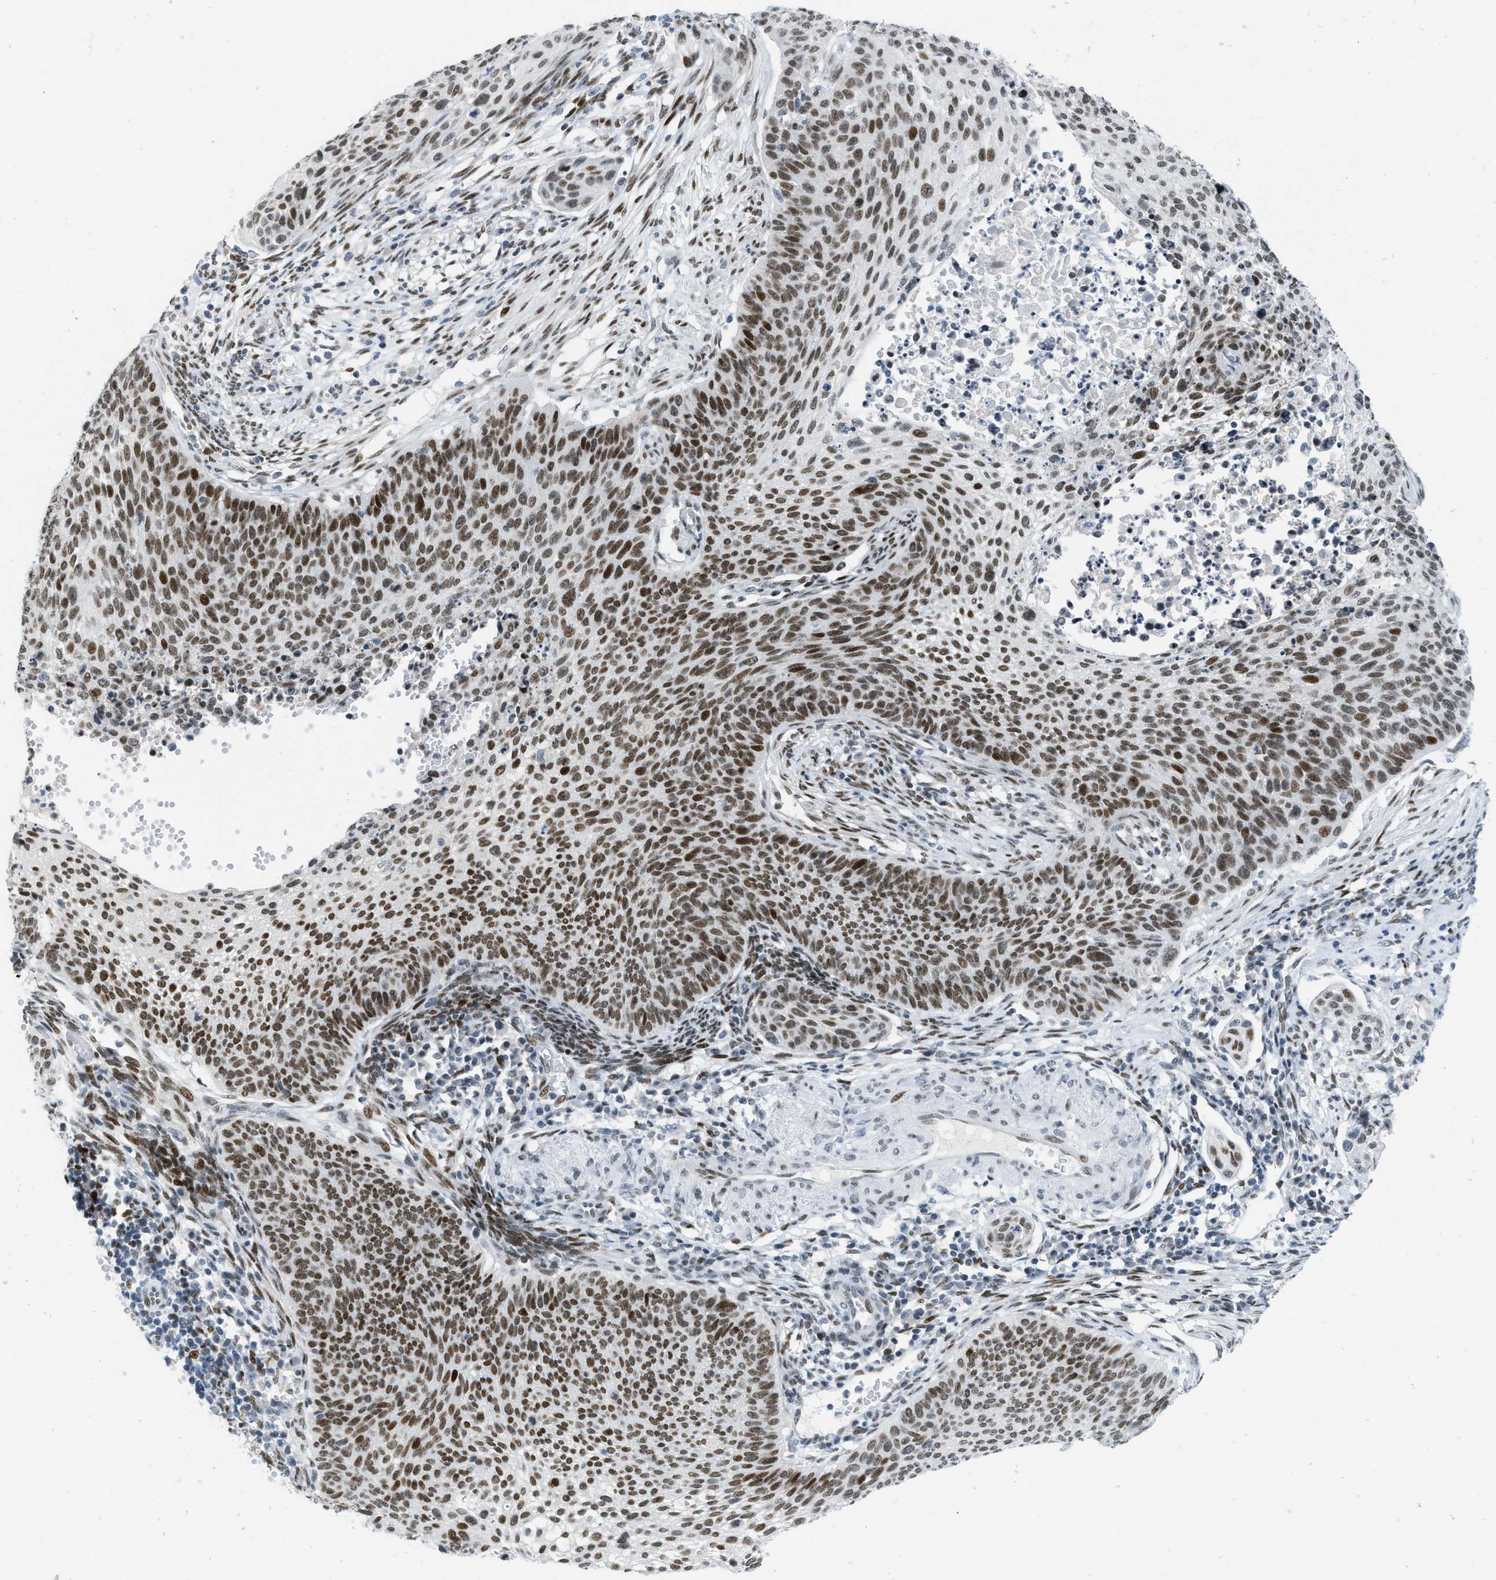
{"staining": {"intensity": "strong", "quantity": ">75%", "location": "nuclear"}, "tissue": "cervical cancer", "cell_type": "Tumor cells", "image_type": "cancer", "snomed": [{"axis": "morphology", "description": "Squamous cell carcinoma, NOS"}, {"axis": "topography", "description": "Cervix"}], "caption": "Cervical cancer (squamous cell carcinoma) was stained to show a protein in brown. There is high levels of strong nuclear positivity in about >75% of tumor cells. (DAB IHC, brown staining for protein, blue staining for nuclei).", "gene": "PBX1", "patient": {"sex": "female", "age": 70}}